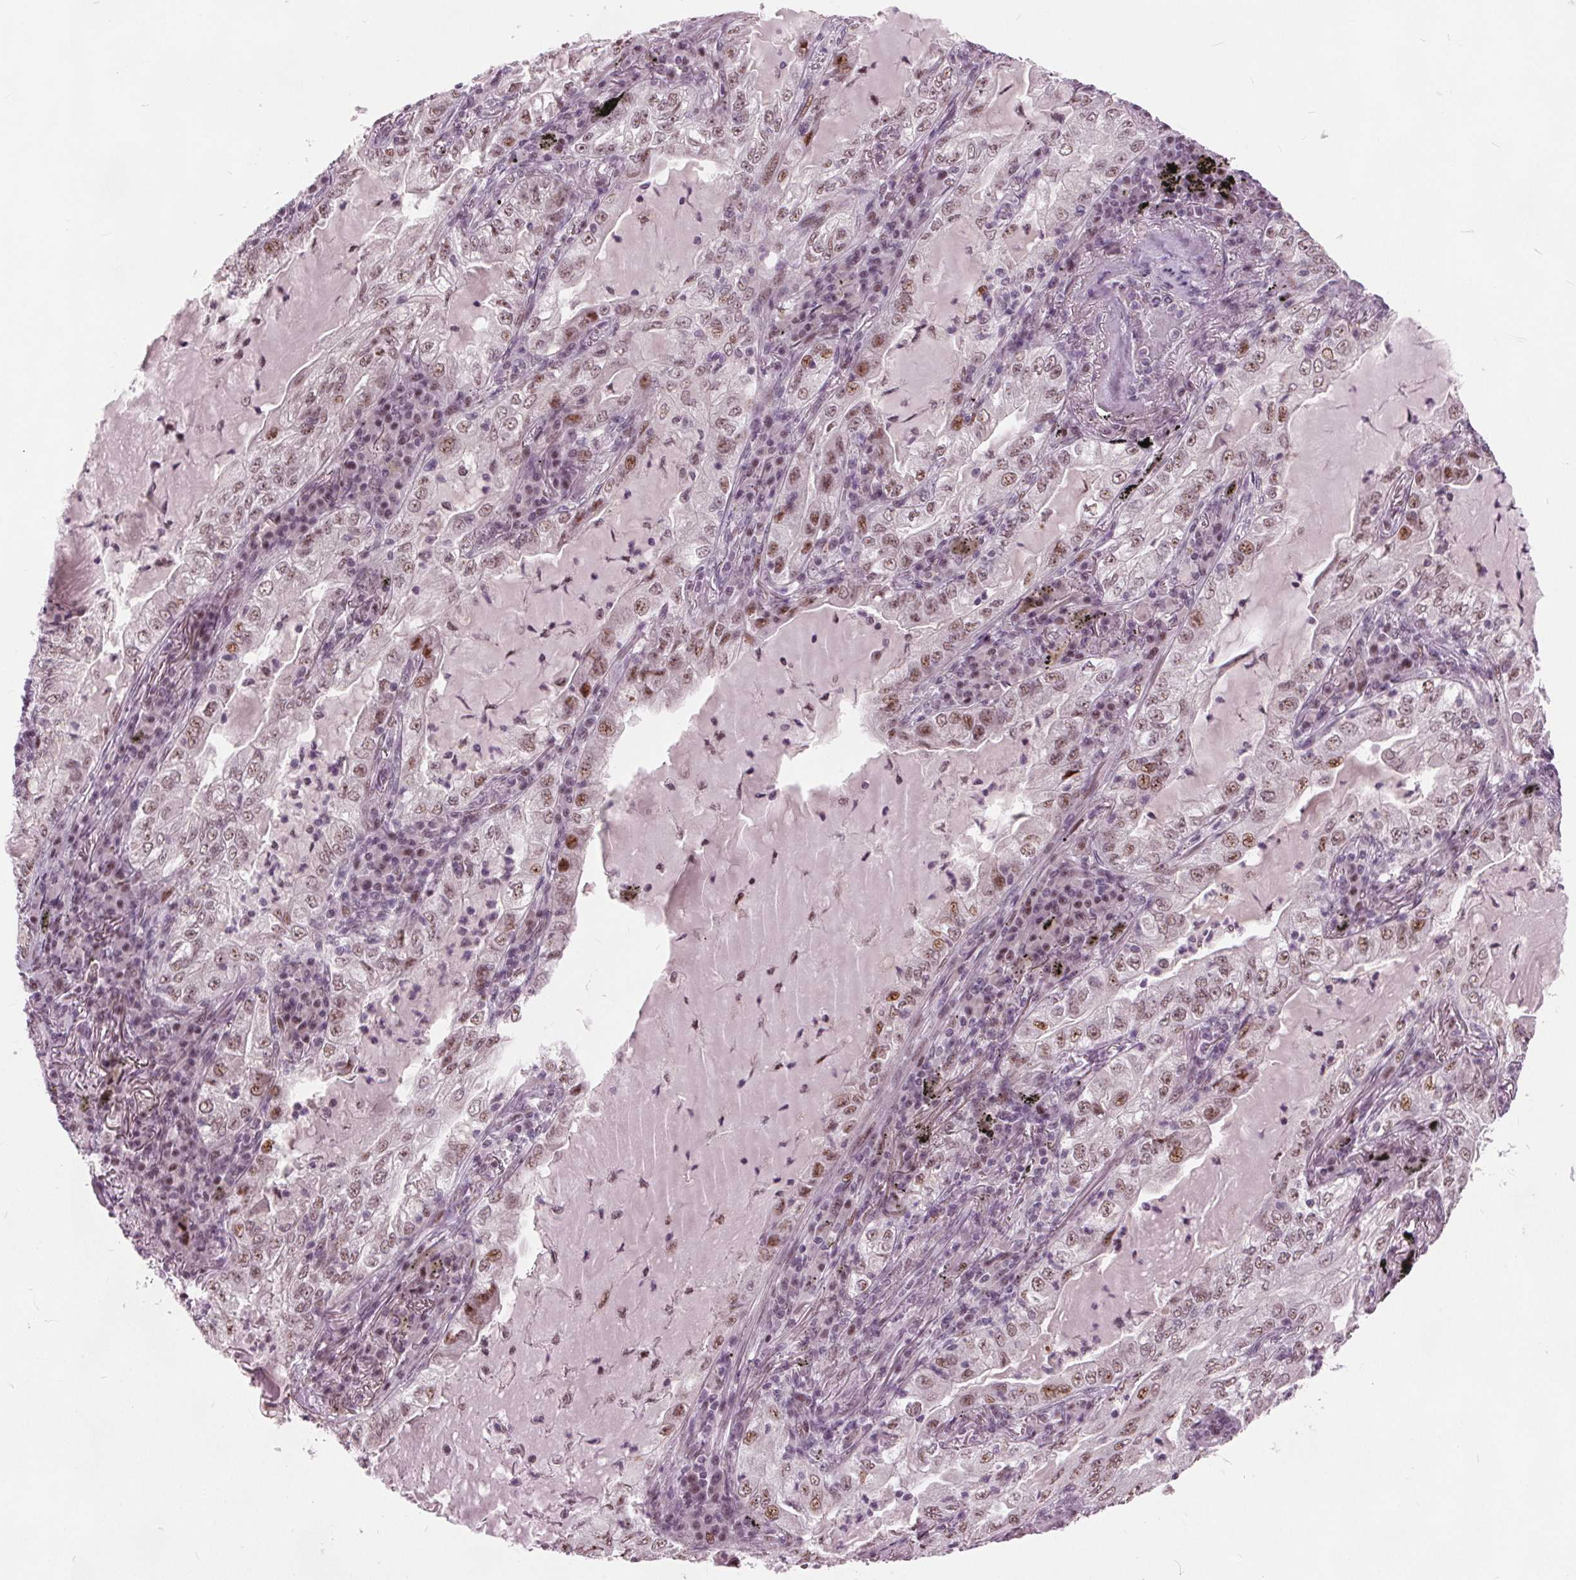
{"staining": {"intensity": "moderate", "quantity": ">75%", "location": "nuclear"}, "tissue": "lung cancer", "cell_type": "Tumor cells", "image_type": "cancer", "snomed": [{"axis": "morphology", "description": "Adenocarcinoma, NOS"}, {"axis": "topography", "description": "Lung"}], "caption": "A histopathology image of lung cancer (adenocarcinoma) stained for a protein displays moderate nuclear brown staining in tumor cells.", "gene": "TTC34", "patient": {"sex": "female", "age": 73}}